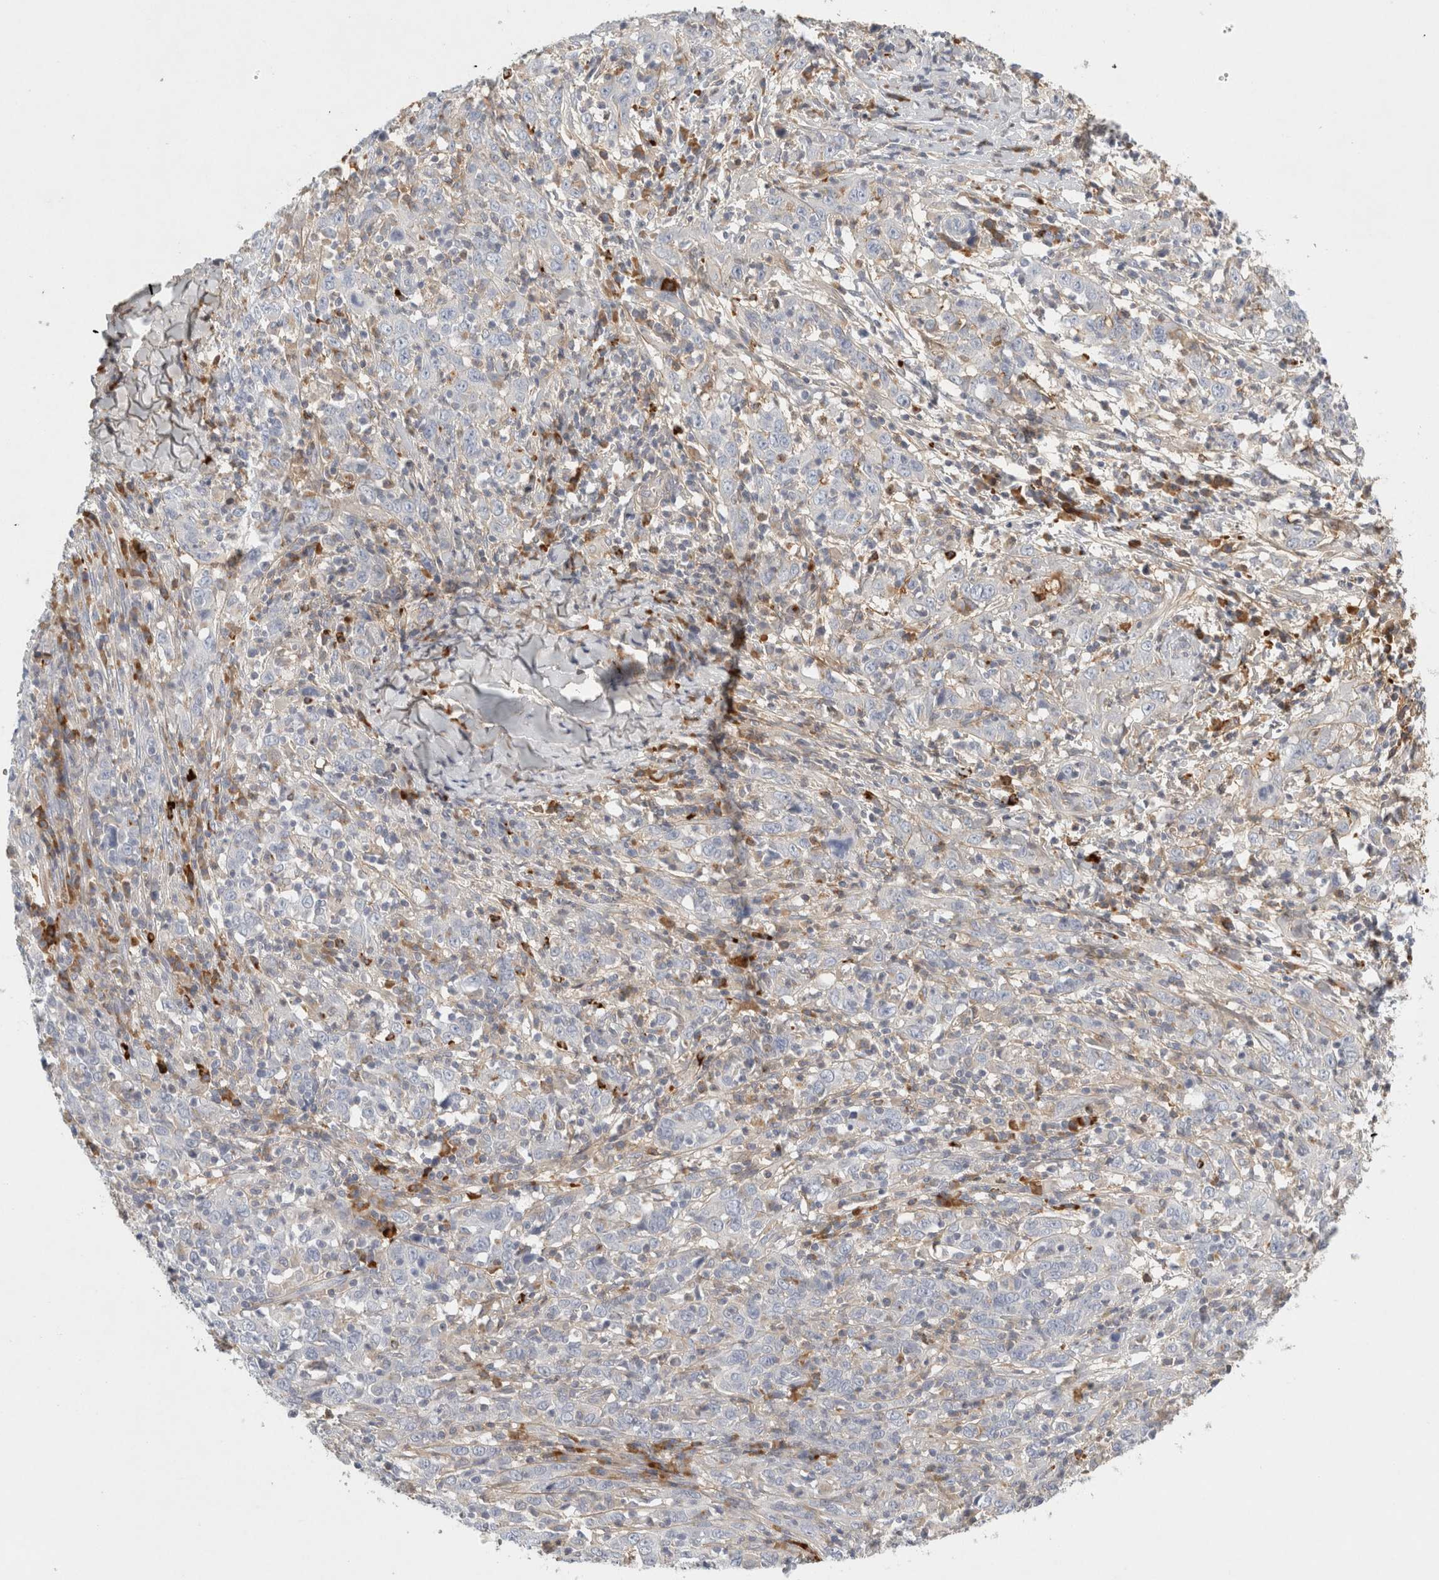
{"staining": {"intensity": "negative", "quantity": "none", "location": "none"}, "tissue": "cervical cancer", "cell_type": "Tumor cells", "image_type": "cancer", "snomed": [{"axis": "morphology", "description": "Squamous cell carcinoma, NOS"}, {"axis": "topography", "description": "Cervix"}], "caption": "DAB (3,3'-diaminobenzidine) immunohistochemical staining of squamous cell carcinoma (cervical) demonstrates no significant expression in tumor cells. (Brightfield microscopy of DAB IHC at high magnification).", "gene": "FGL2", "patient": {"sex": "female", "age": 46}}